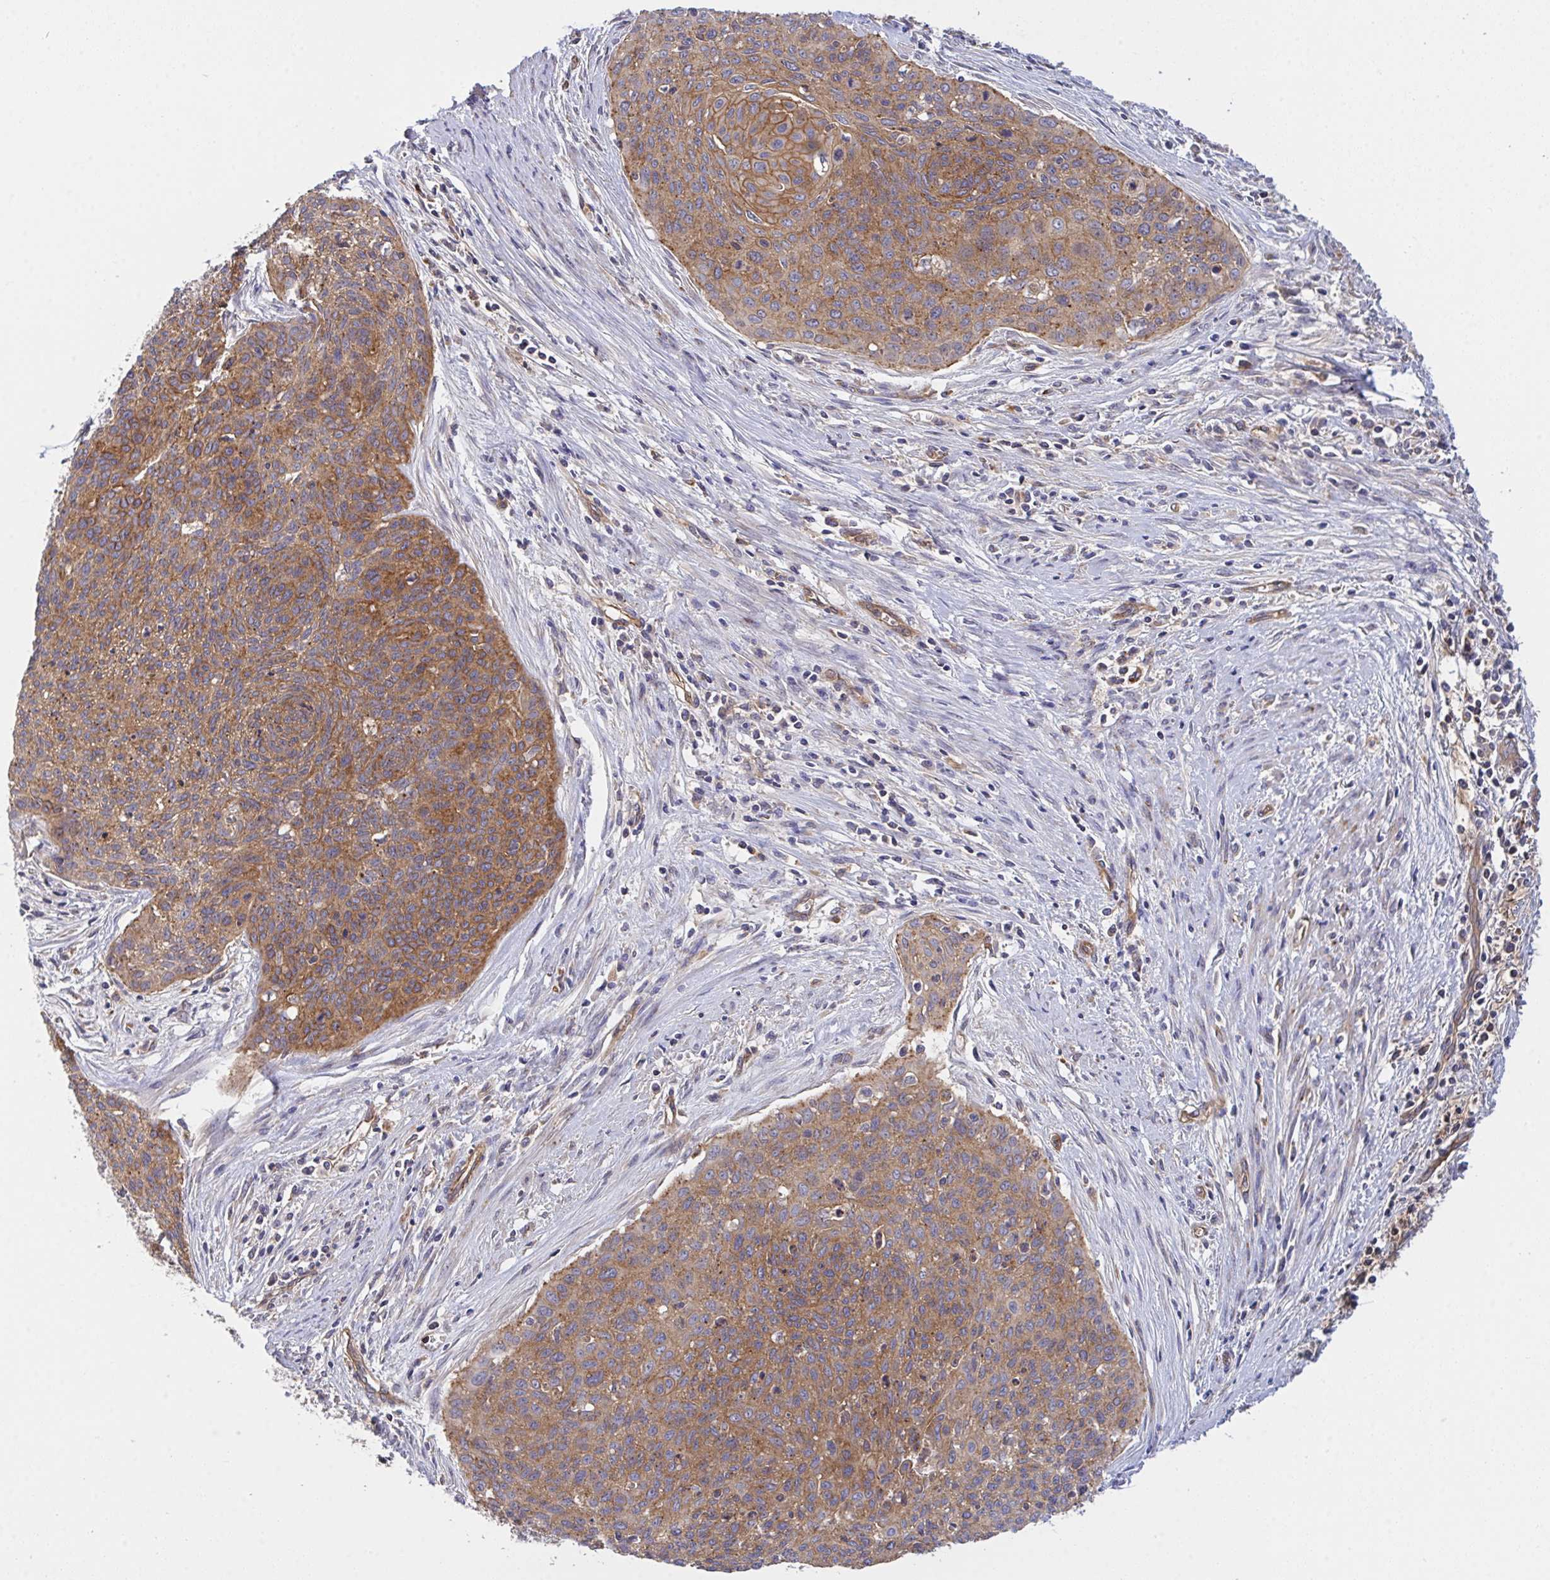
{"staining": {"intensity": "moderate", "quantity": "25%-75%", "location": "cytoplasmic/membranous"}, "tissue": "cervical cancer", "cell_type": "Tumor cells", "image_type": "cancer", "snomed": [{"axis": "morphology", "description": "Squamous cell carcinoma, NOS"}, {"axis": "topography", "description": "Cervix"}], "caption": "Brown immunohistochemical staining in human cervical cancer shows moderate cytoplasmic/membranous expression in about 25%-75% of tumor cells.", "gene": "C4orf36", "patient": {"sex": "female", "age": 55}}